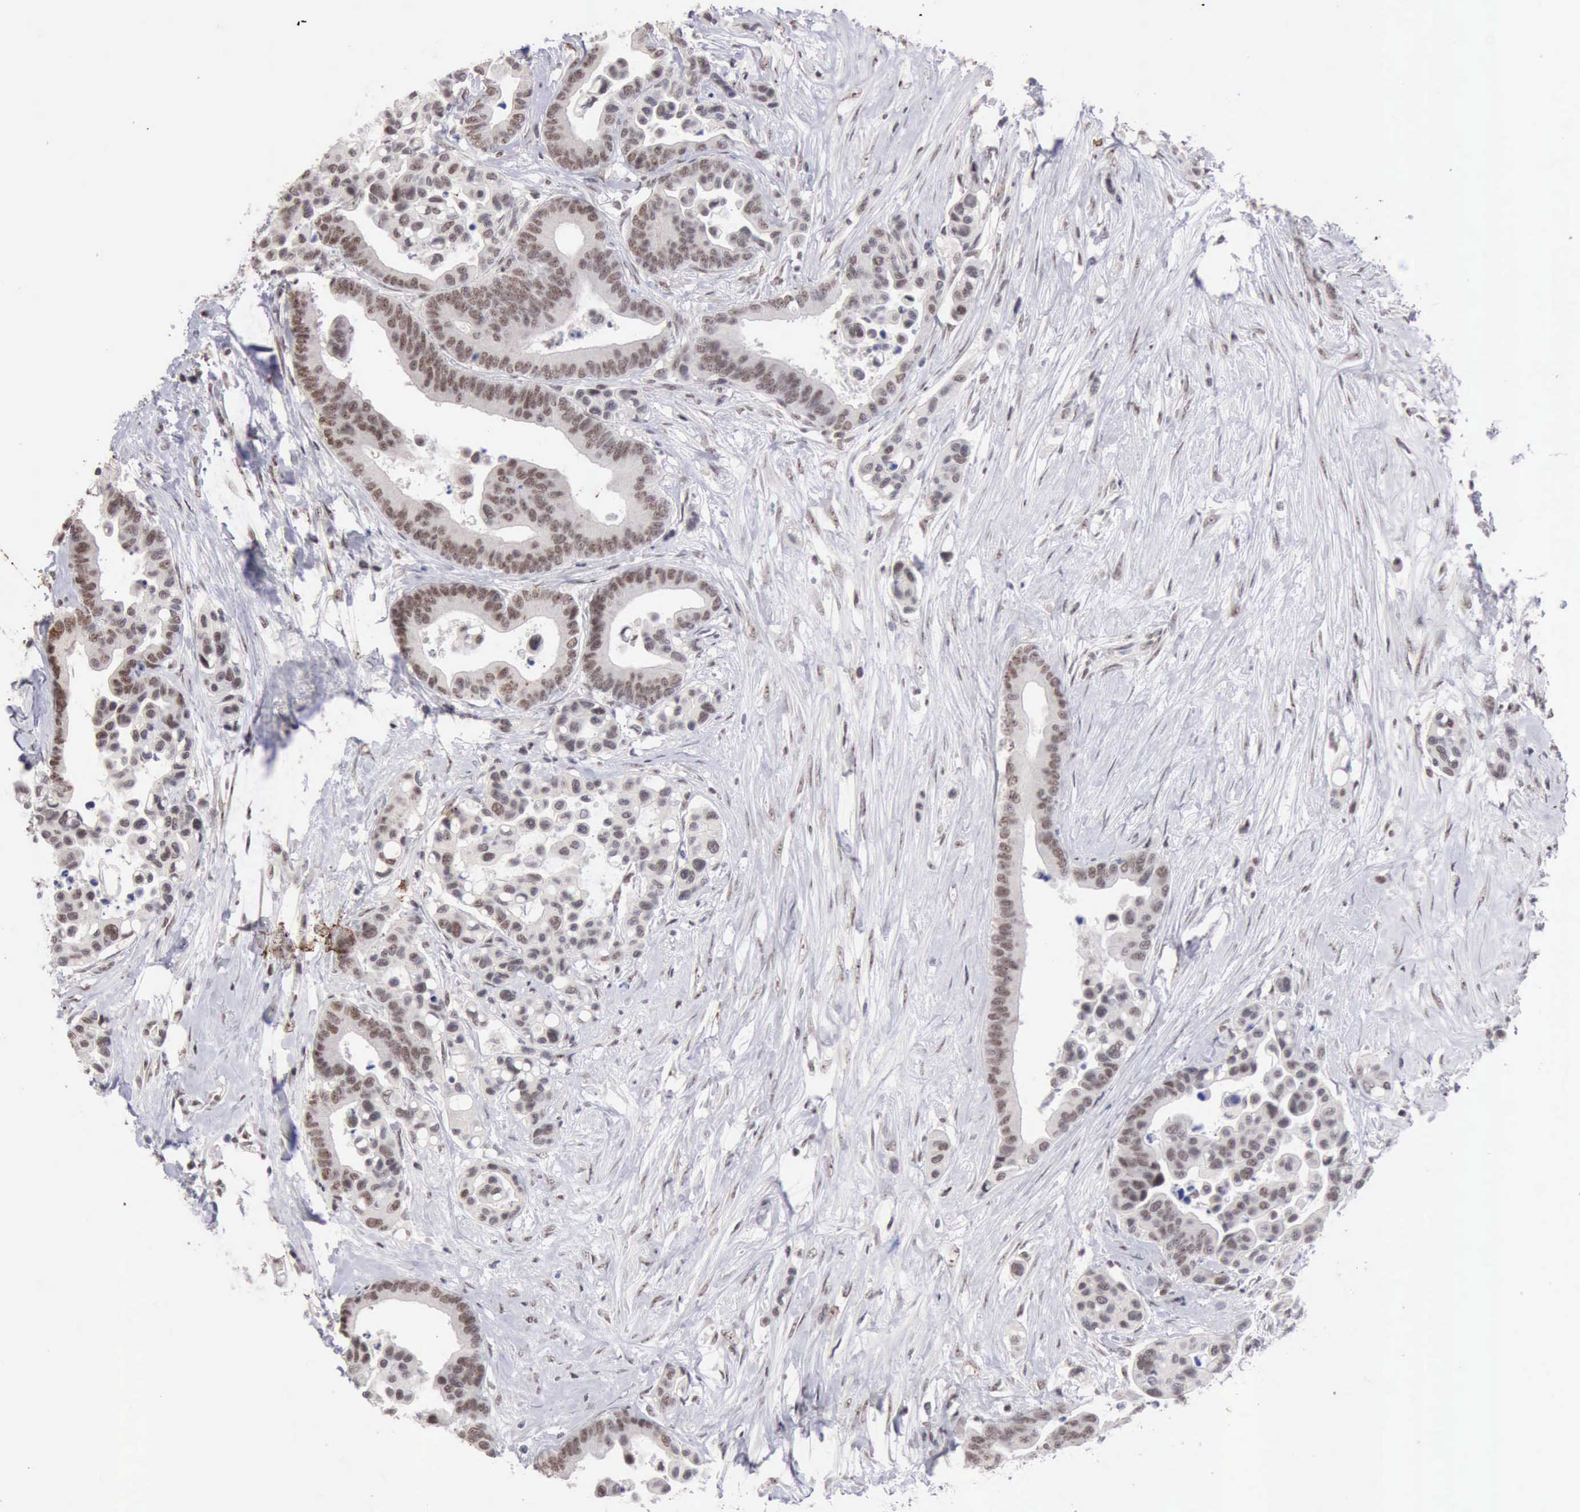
{"staining": {"intensity": "moderate", "quantity": ">75%", "location": "nuclear"}, "tissue": "colorectal cancer", "cell_type": "Tumor cells", "image_type": "cancer", "snomed": [{"axis": "morphology", "description": "Adenocarcinoma, NOS"}, {"axis": "topography", "description": "Colon"}], "caption": "The histopathology image shows staining of colorectal cancer, revealing moderate nuclear protein staining (brown color) within tumor cells.", "gene": "TAF1", "patient": {"sex": "male", "age": 82}}